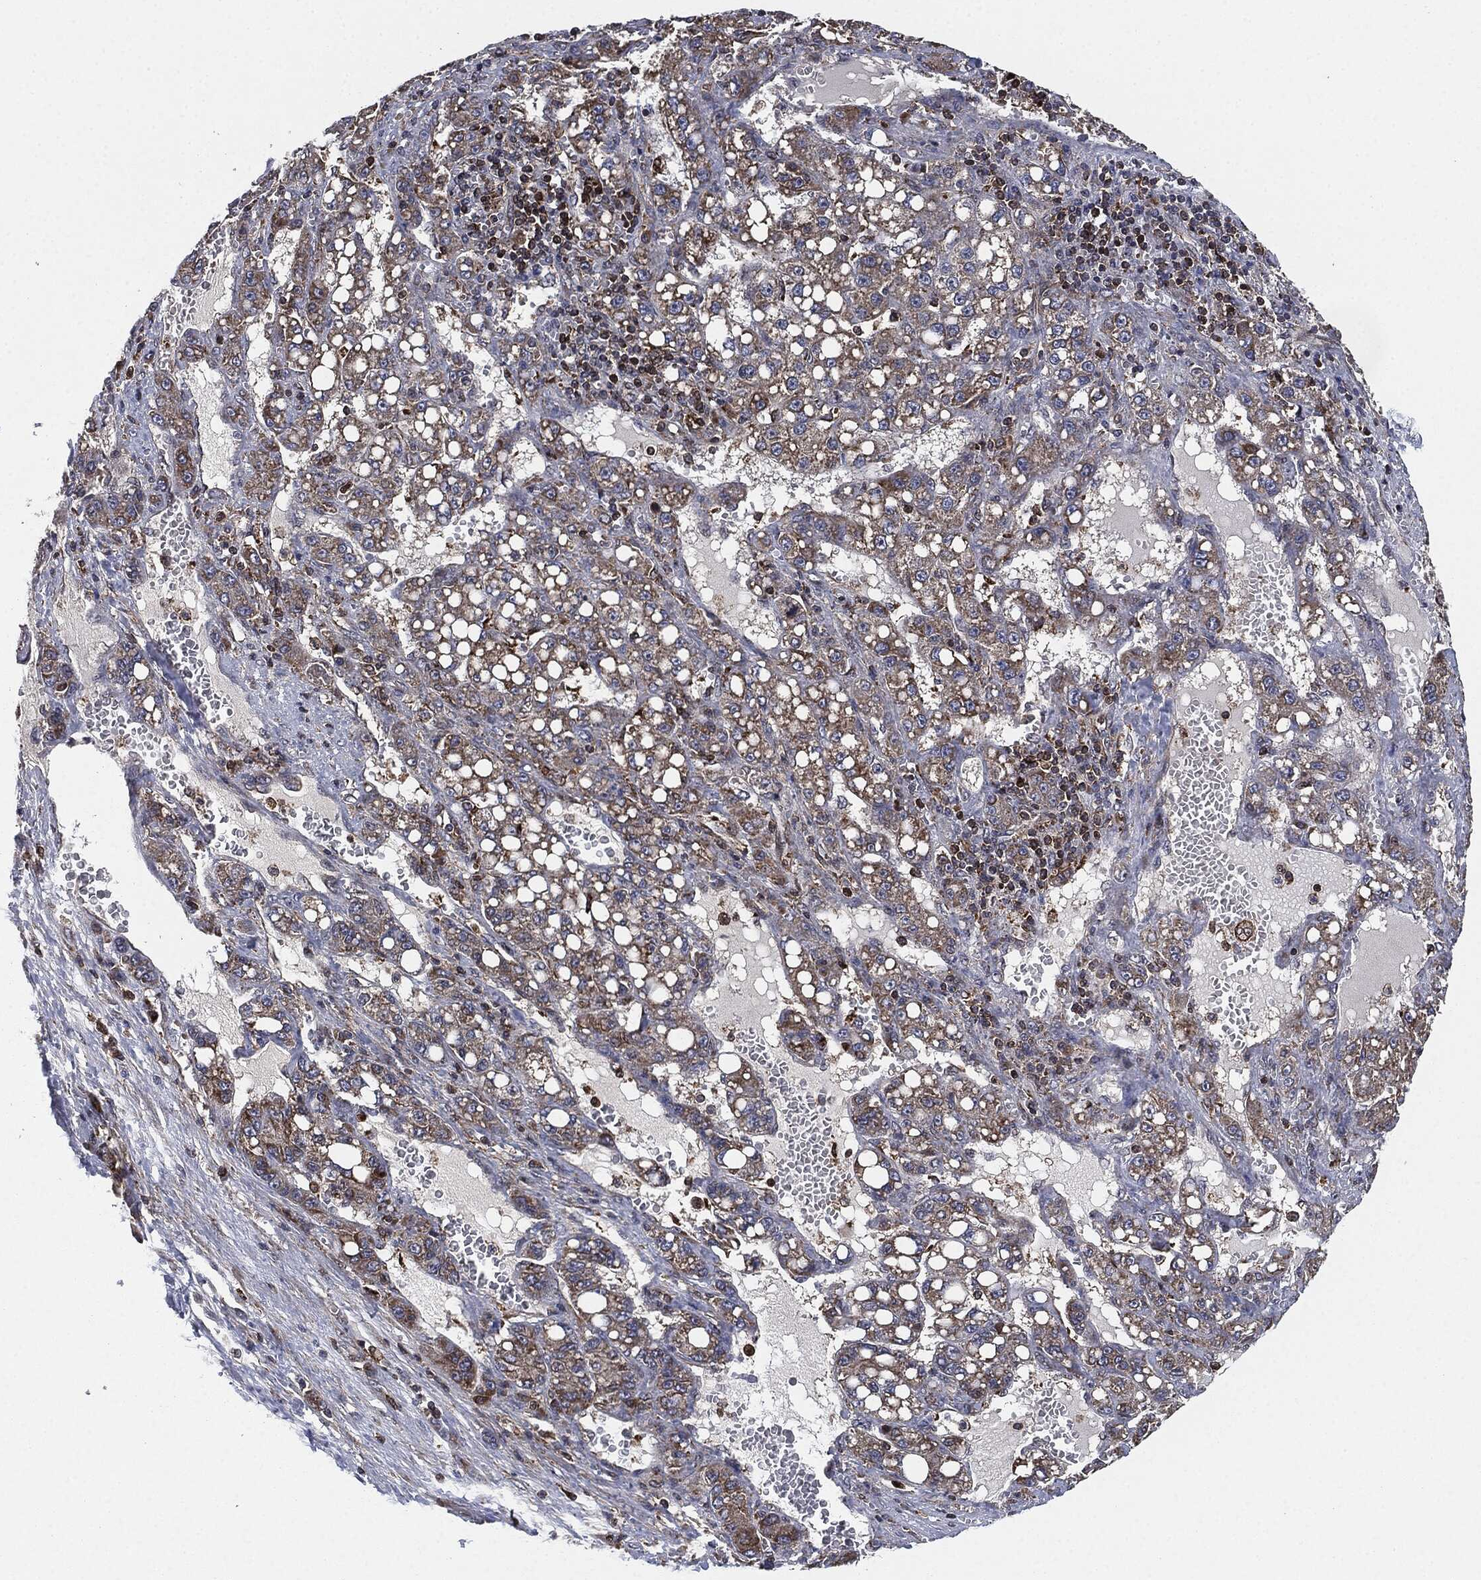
{"staining": {"intensity": "weak", "quantity": "25%-75%", "location": "cytoplasmic/membranous"}, "tissue": "liver cancer", "cell_type": "Tumor cells", "image_type": "cancer", "snomed": [{"axis": "morphology", "description": "Carcinoma, Hepatocellular, NOS"}, {"axis": "topography", "description": "Liver"}], "caption": "A brown stain highlights weak cytoplasmic/membranous staining of a protein in hepatocellular carcinoma (liver) tumor cells. The protein is shown in brown color, while the nuclei are stained blue.", "gene": "UBR1", "patient": {"sex": "female", "age": 65}}